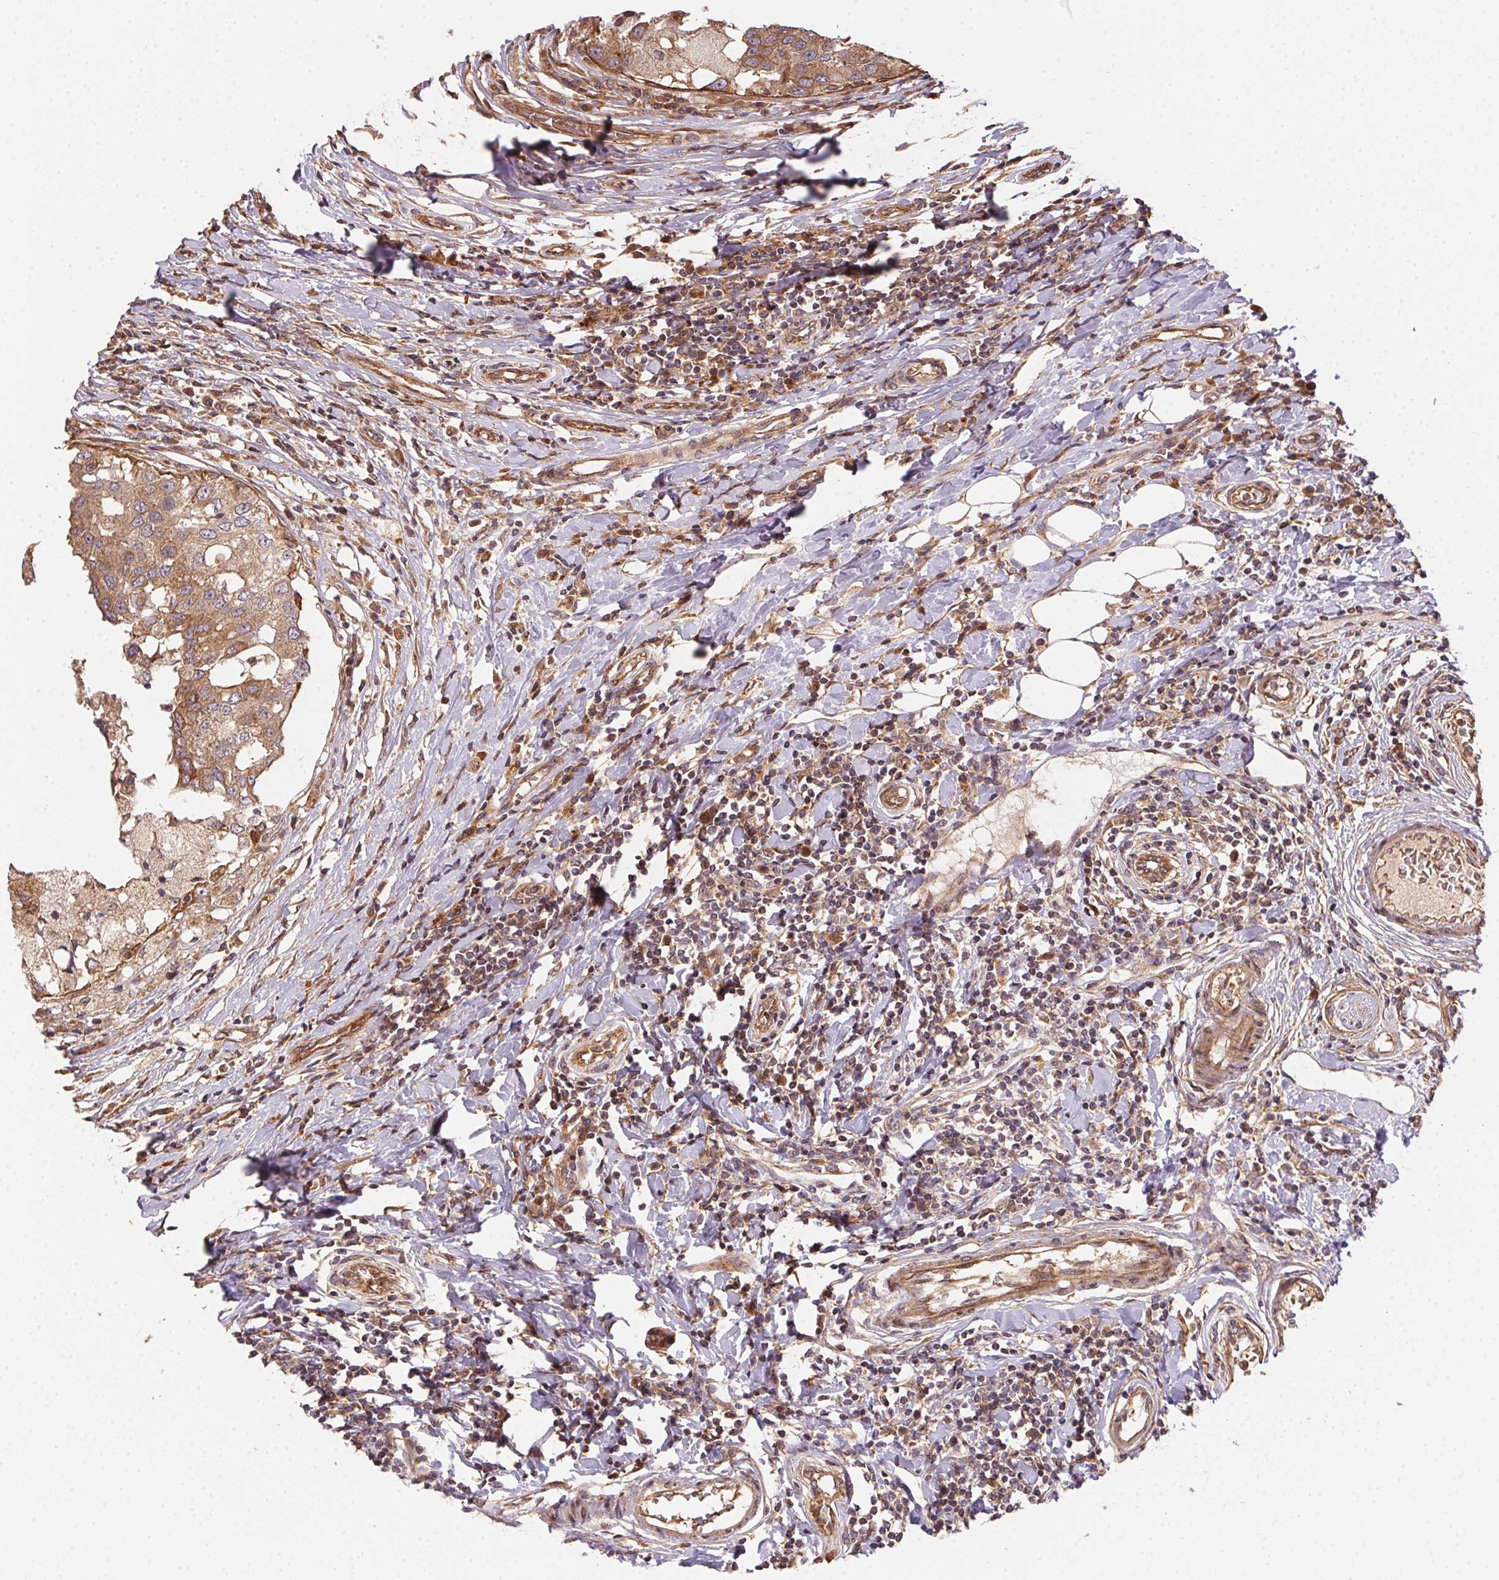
{"staining": {"intensity": "weak", "quantity": ">75%", "location": "cytoplasmic/membranous"}, "tissue": "breast cancer", "cell_type": "Tumor cells", "image_type": "cancer", "snomed": [{"axis": "morphology", "description": "Duct carcinoma"}, {"axis": "topography", "description": "Breast"}], "caption": "Immunohistochemical staining of human breast cancer shows weak cytoplasmic/membranous protein staining in about >75% of tumor cells.", "gene": "USE1", "patient": {"sex": "female", "age": 27}}